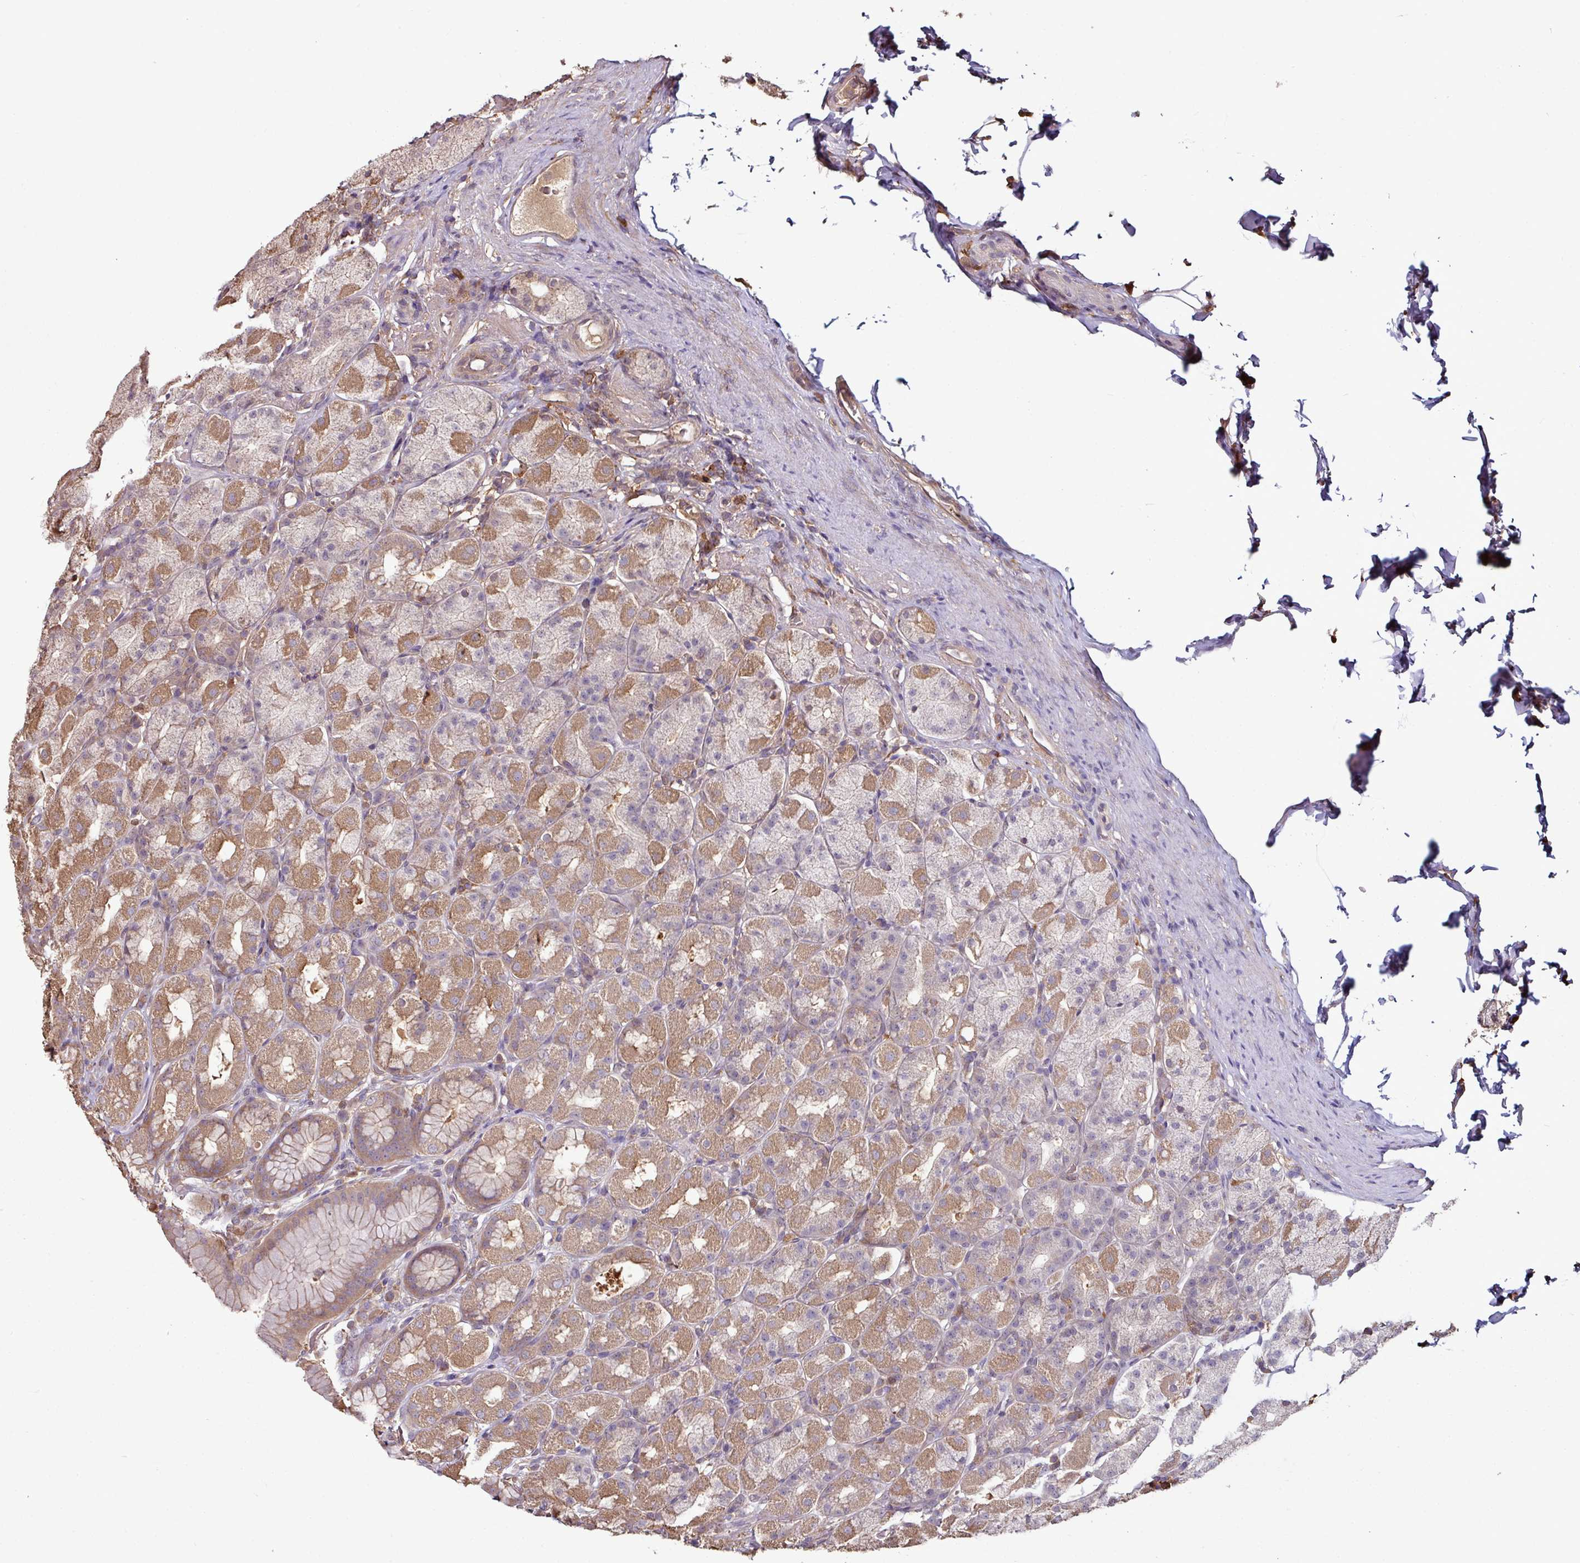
{"staining": {"intensity": "moderate", "quantity": "25%-75%", "location": "cytoplasmic/membranous"}, "tissue": "stomach", "cell_type": "Glandular cells", "image_type": "normal", "snomed": [{"axis": "morphology", "description": "Normal tissue, NOS"}, {"axis": "topography", "description": "Stomach, upper"}, {"axis": "topography", "description": "Stomach"}], "caption": "Protein staining displays moderate cytoplasmic/membranous expression in approximately 25%-75% of glandular cells in normal stomach.", "gene": "GNPDA1", "patient": {"sex": "male", "age": 68}}